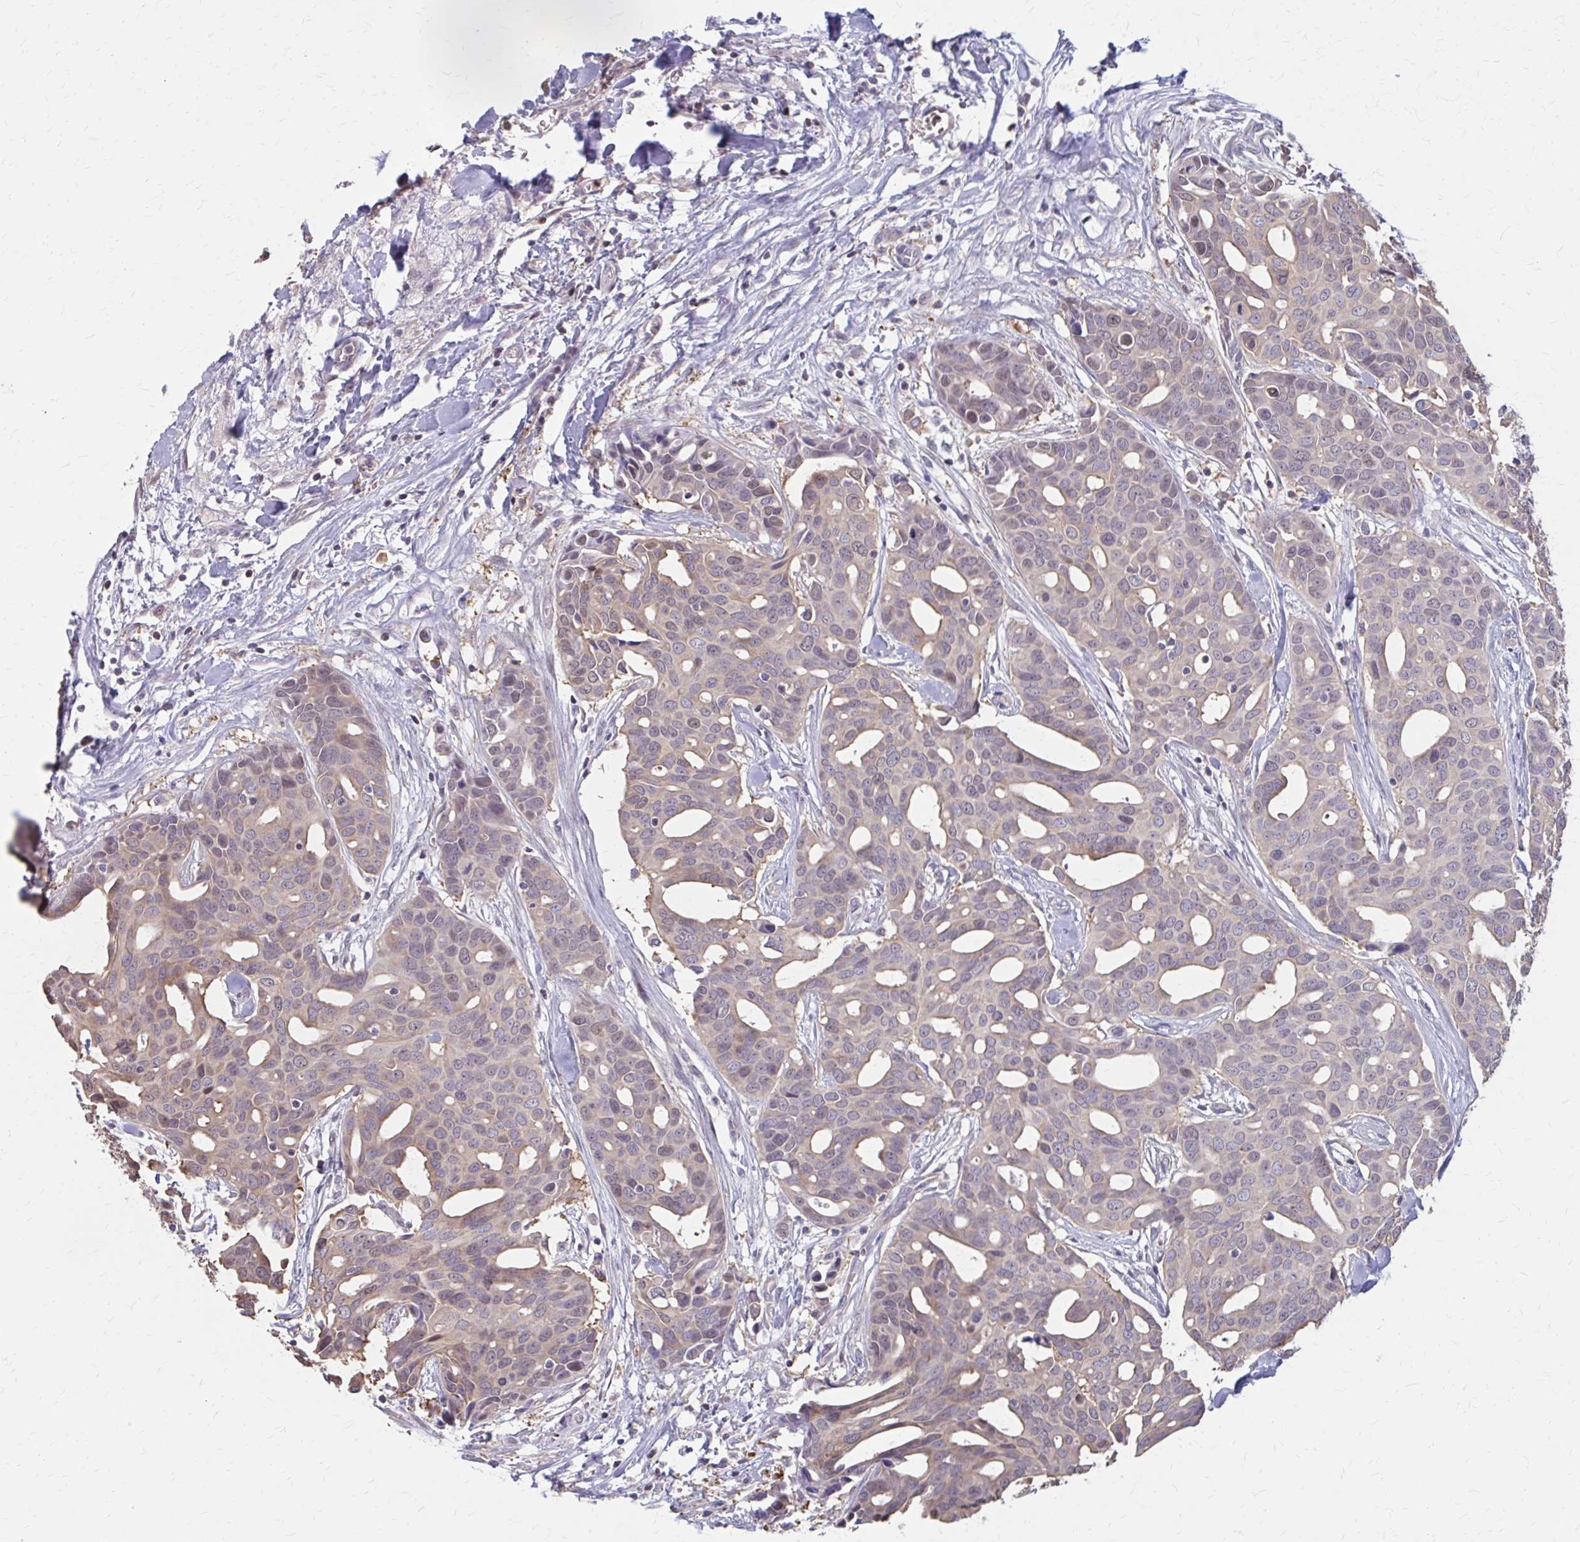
{"staining": {"intensity": "weak", "quantity": "<25%", "location": "cytoplasmic/membranous,nuclear"}, "tissue": "breast cancer", "cell_type": "Tumor cells", "image_type": "cancer", "snomed": [{"axis": "morphology", "description": "Duct carcinoma"}, {"axis": "topography", "description": "Breast"}], "caption": "Human intraductal carcinoma (breast) stained for a protein using immunohistochemistry reveals no positivity in tumor cells.", "gene": "IFI44L", "patient": {"sex": "female", "age": 54}}